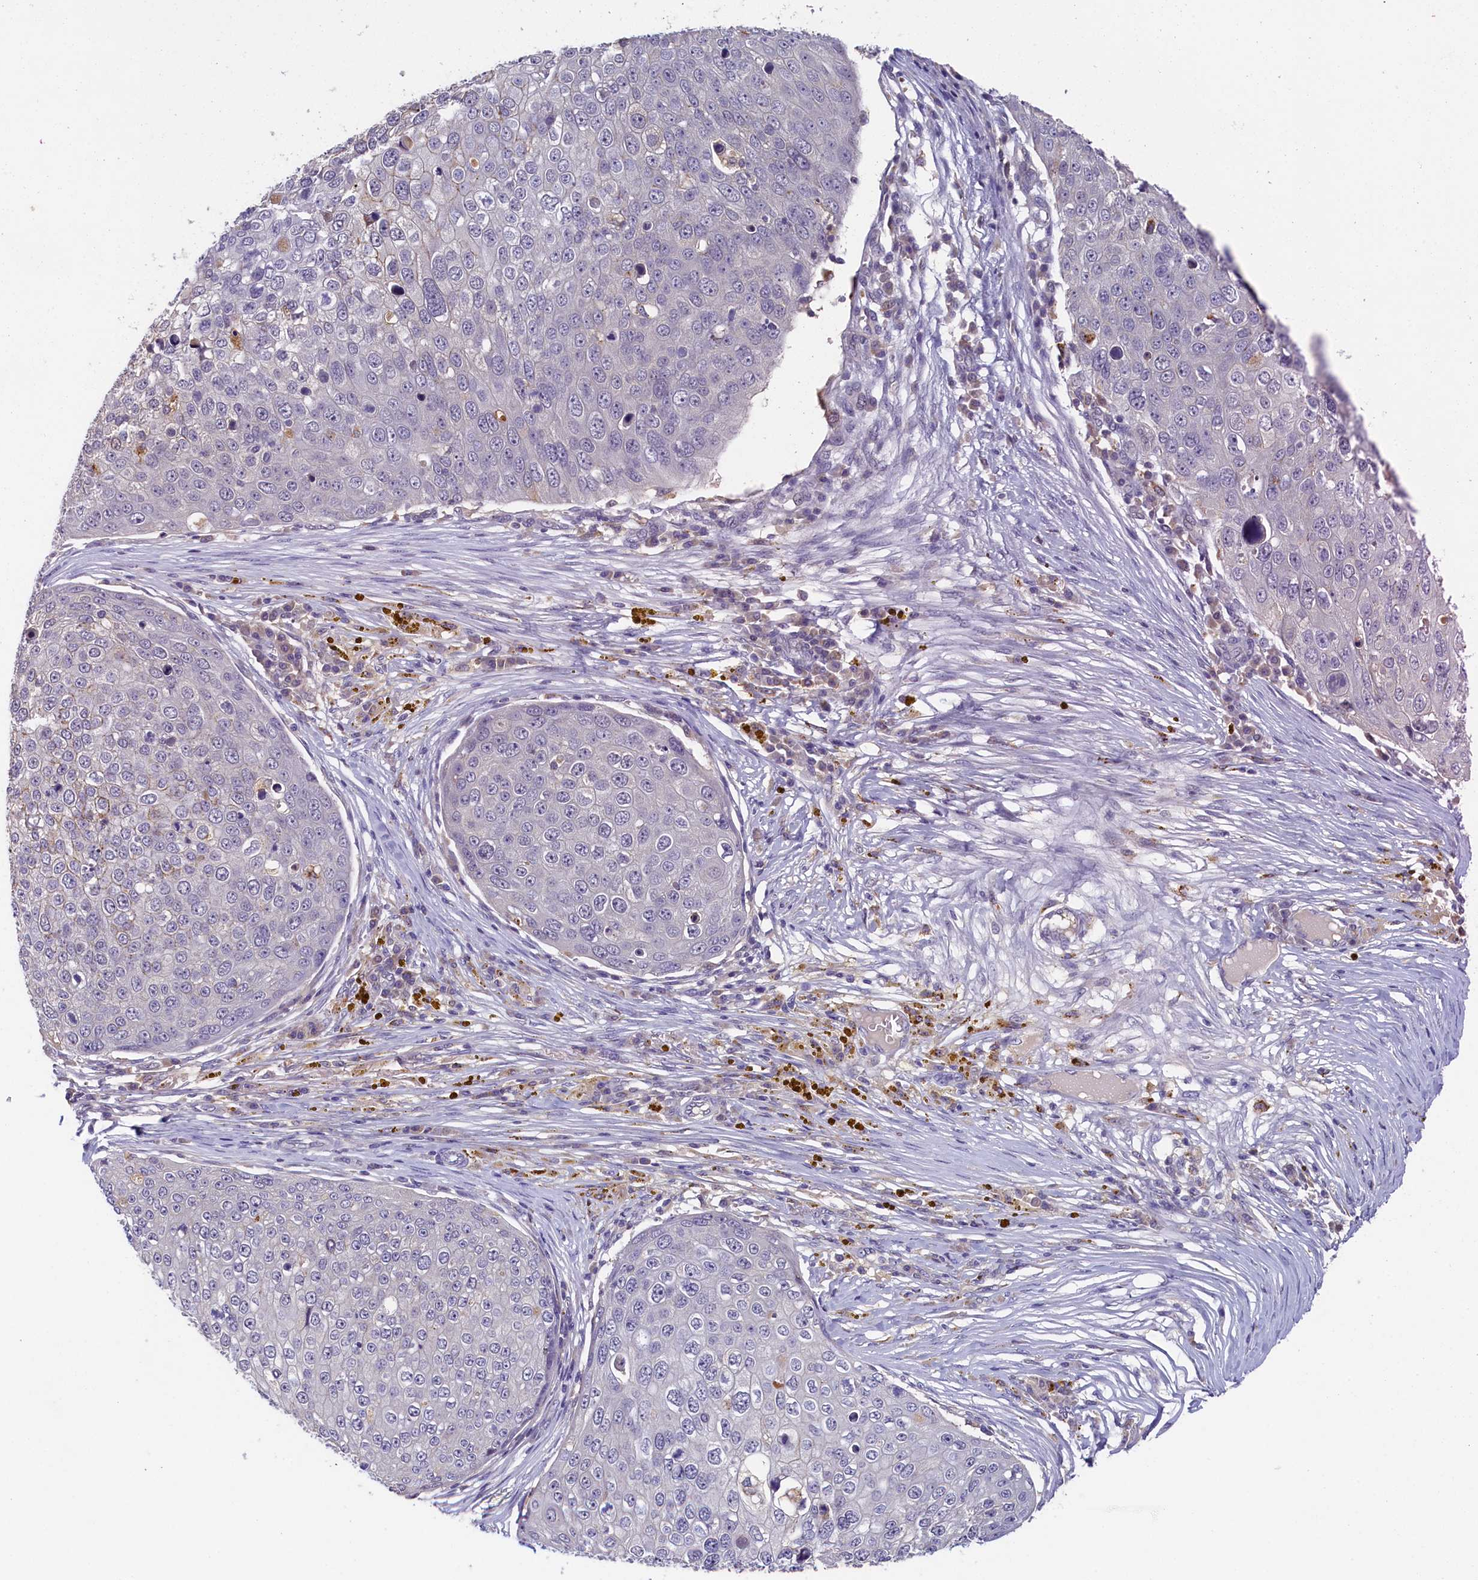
{"staining": {"intensity": "negative", "quantity": "none", "location": "none"}, "tissue": "skin cancer", "cell_type": "Tumor cells", "image_type": "cancer", "snomed": [{"axis": "morphology", "description": "Squamous cell carcinoma, NOS"}, {"axis": "topography", "description": "Skin"}], "caption": "Immunohistochemical staining of human squamous cell carcinoma (skin) exhibits no significant staining in tumor cells.", "gene": "NUBP2", "patient": {"sex": "male", "age": 71}}